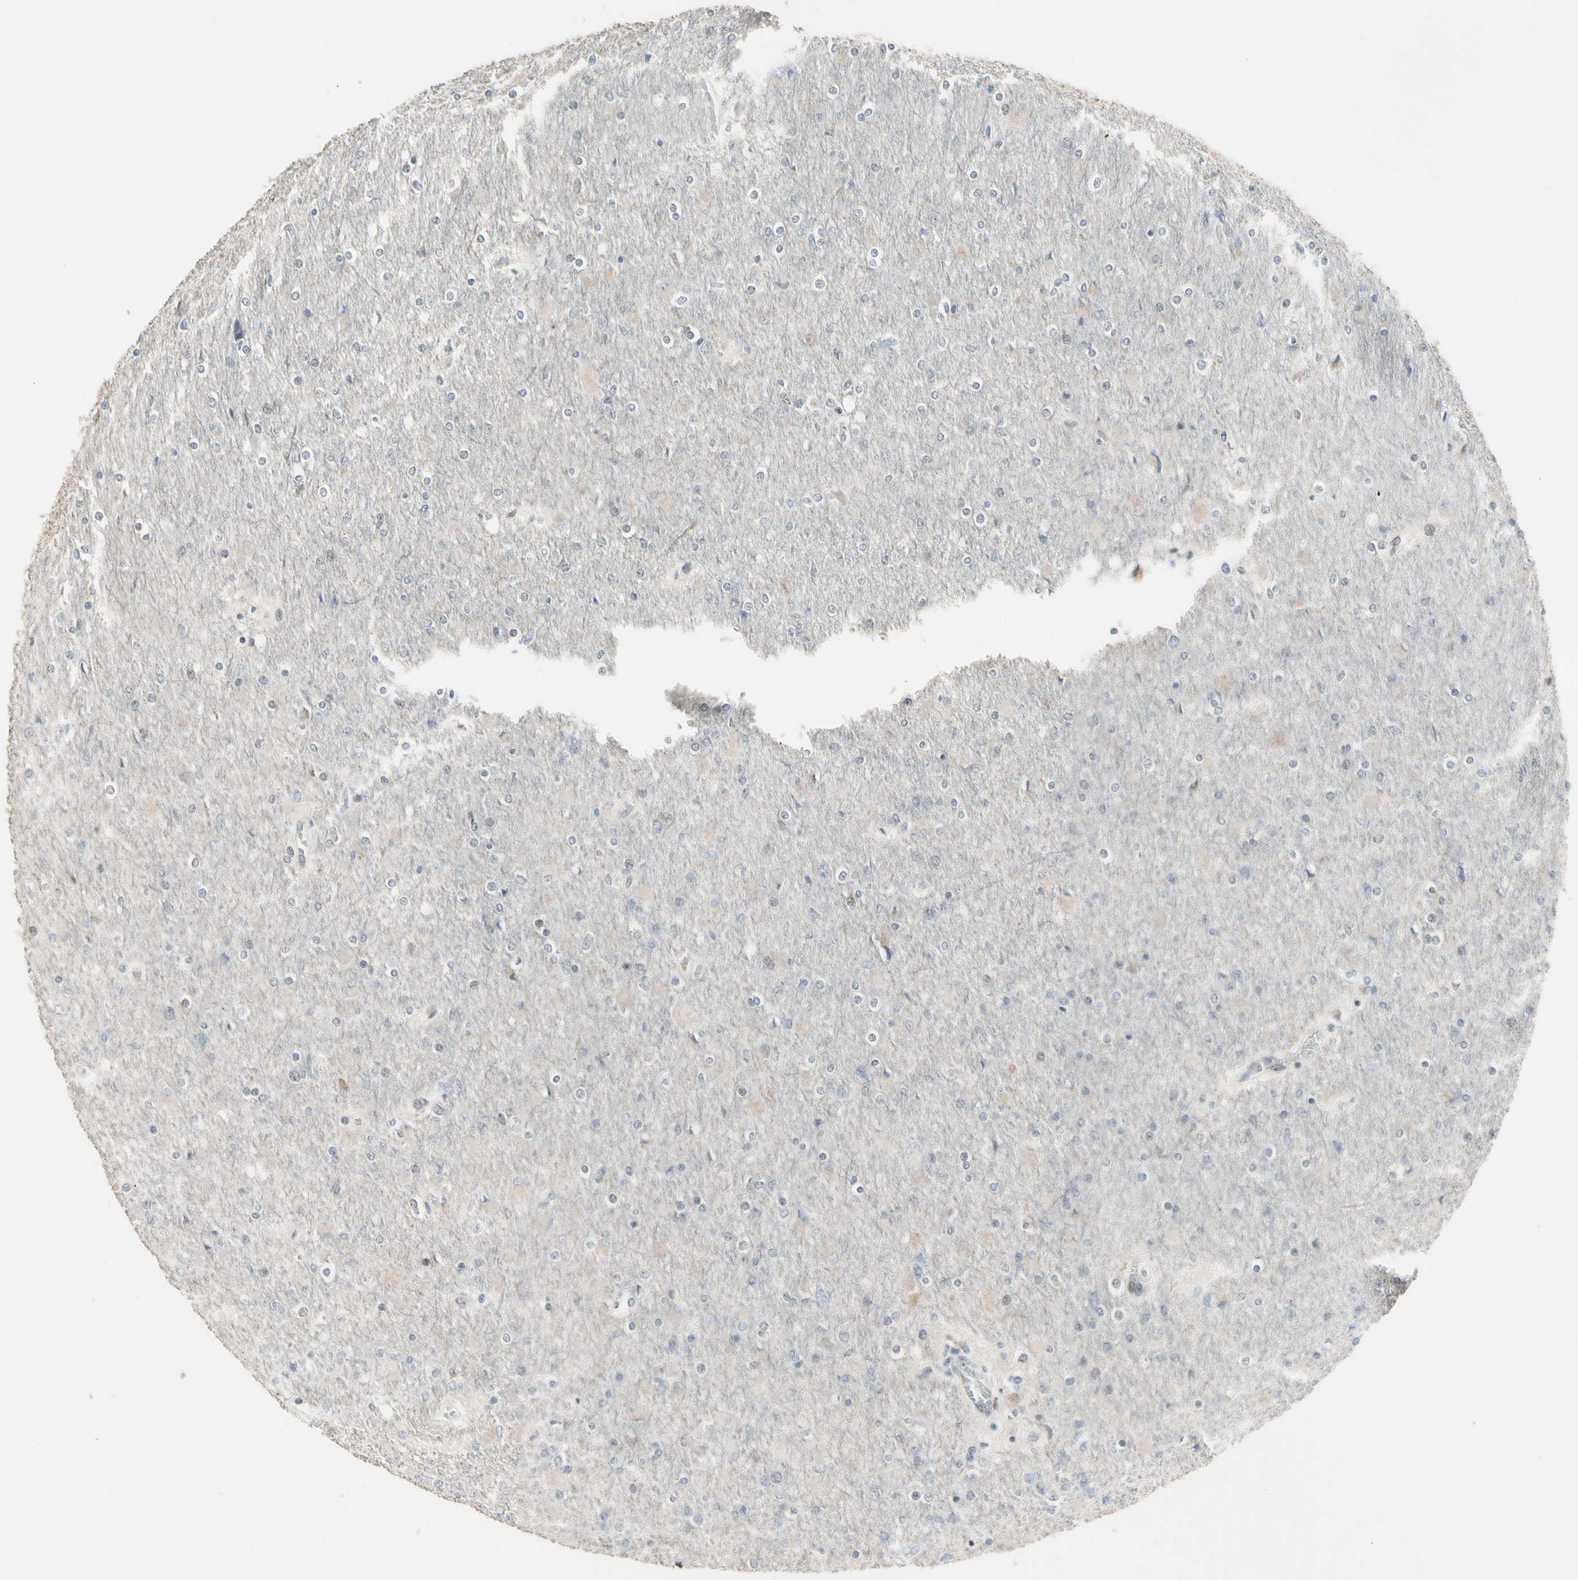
{"staining": {"intensity": "negative", "quantity": "none", "location": "none"}, "tissue": "glioma", "cell_type": "Tumor cells", "image_type": "cancer", "snomed": [{"axis": "morphology", "description": "Glioma, malignant, High grade"}, {"axis": "topography", "description": "Cerebral cortex"}], "caption": "Immunohistochemistry photomicrograph of neoplastic tissue: human malignant glioma (high-grade) stained with DAB (3,3'-diaminobenzidine) displays no significant protein positivity in tumor cells. (Immunohistochemistry (ihc), brightfield microscopy, high magnification).", "gene": "DHRS7B", "patient": {"sex": "female", "age": 36}}